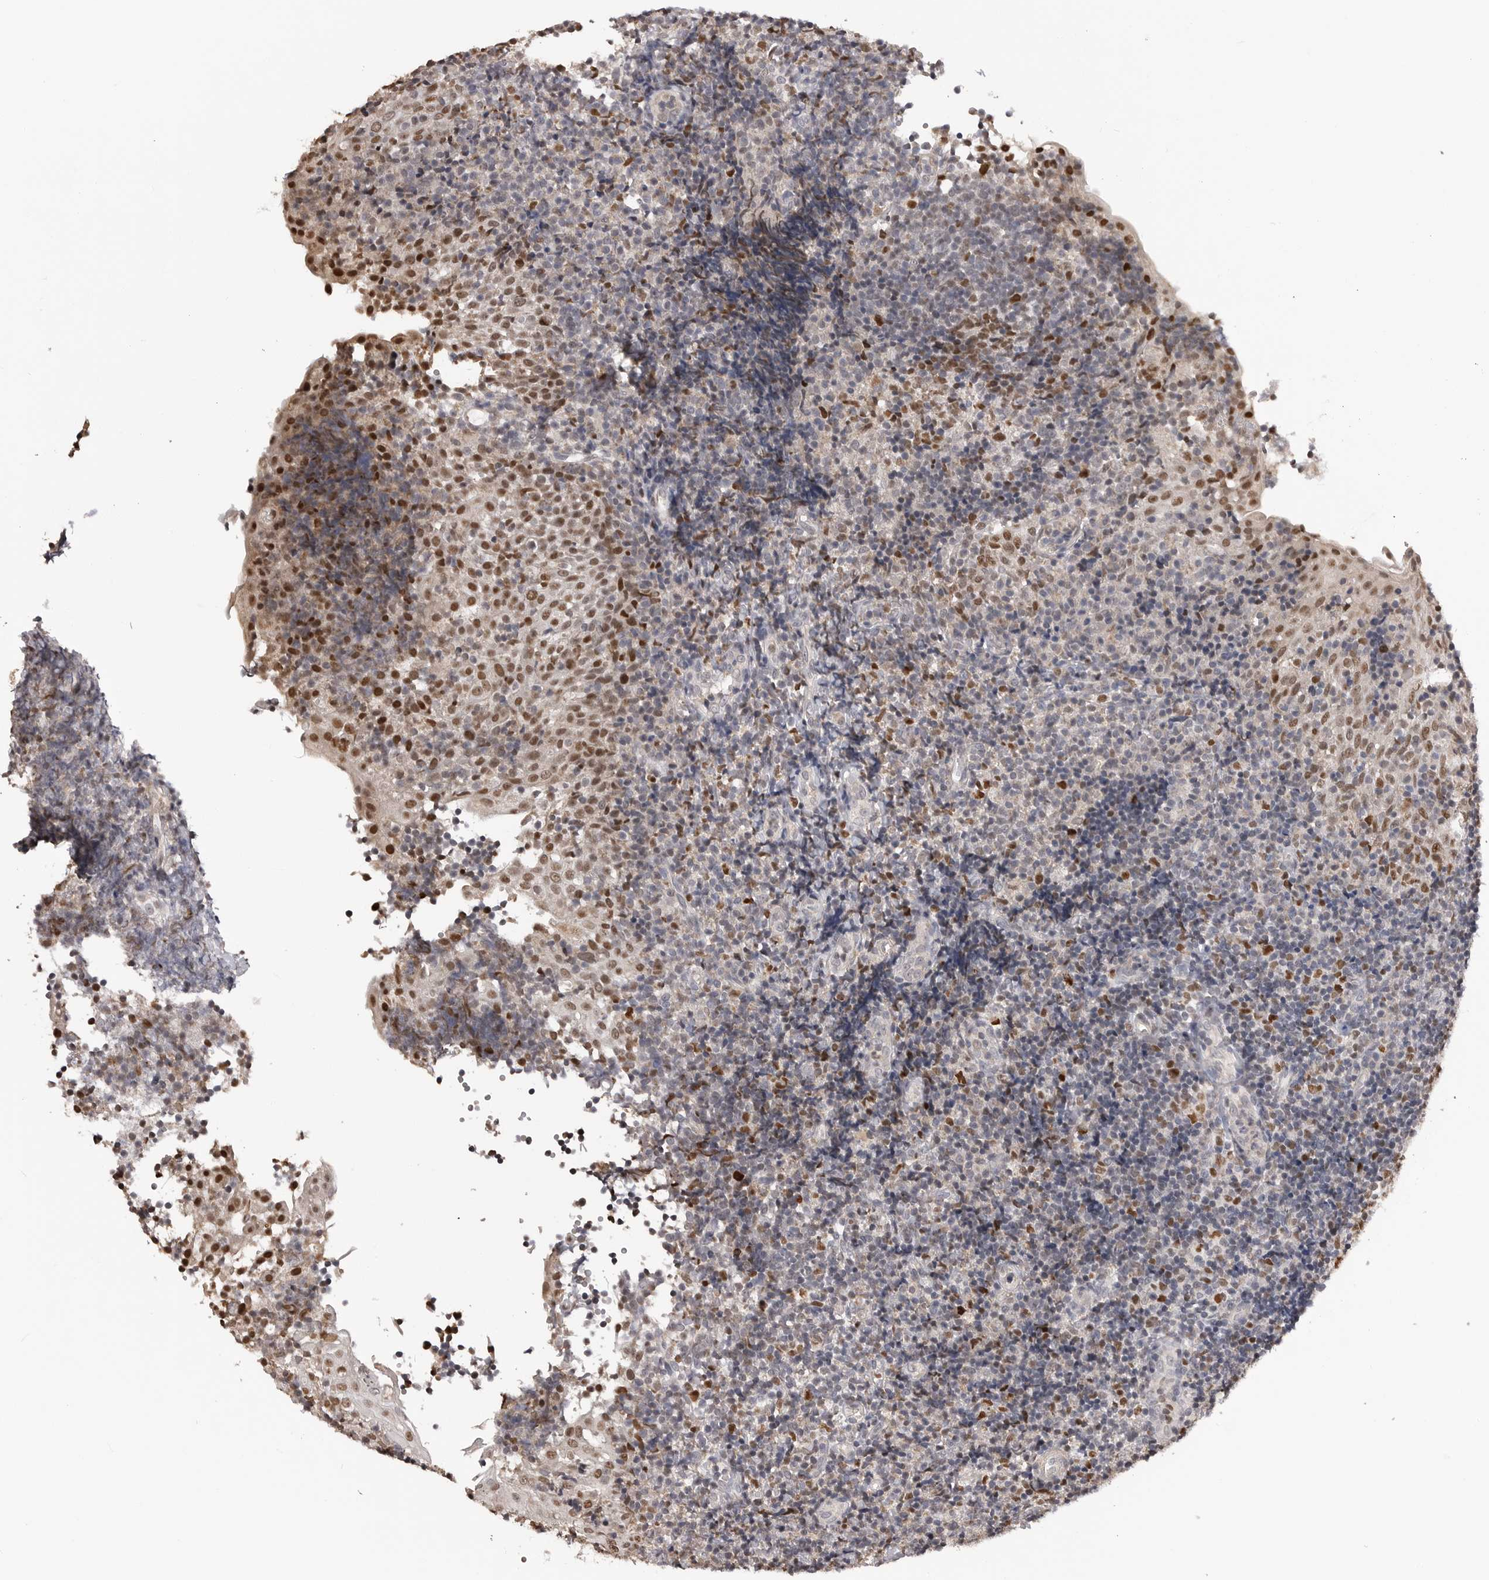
{"staining": {"intensity": "strong", "quantity": ">75%", "location": "nuclear"}, "tissue": "tonsil", "cell_type": "Germinal center cells", "image_type": "normal", "snomed": [{"axis": "morphology", "description": "Normal tissue, NOS"}, {"axis": "topography", "description": "Tonsil"}], "caption": "Protein positivity by immunohistochemistry demonstrates strong nuclear staining in approximately >75% of germinal center cells in normal tonsil.", "gene": "SMARCC1", "patient": {"sex": "female", "age": 40}}